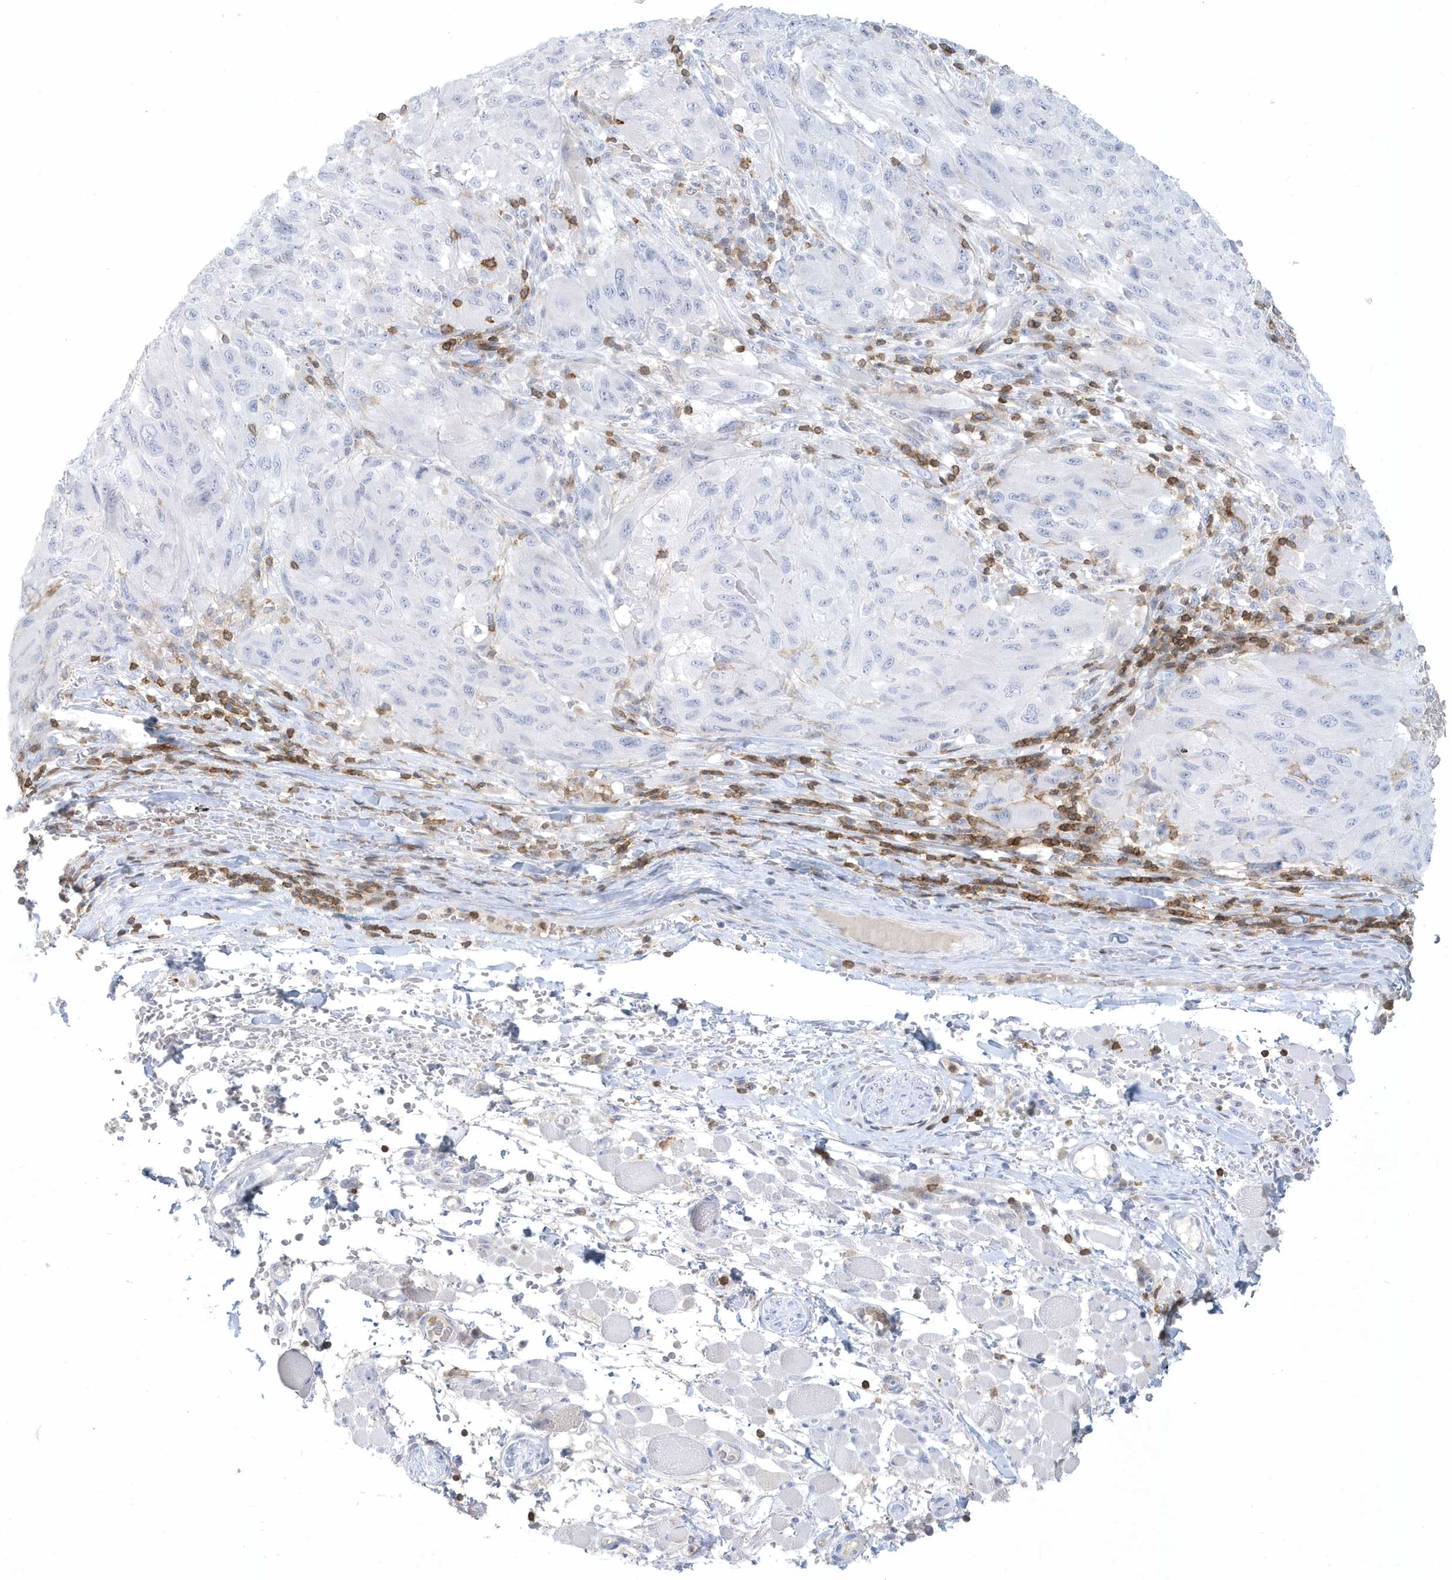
{"staining": {"intensity": "negative", "quantity": "none", "location": "none"}, "tissue": "melanoma", "cell_type": "Tumor cells", "image_type": "cancer", "snomed": [{"axis": "morphology", "description": "Malignant melanoma, NOS"}, {"axis": "topography", "description": "Skin"}], "caption": "Melanoma was stained to show a protein in brown. There is no significant positivity in tumor cells.", "gene": "PSD4", "patient": {"sex": "female", "age": 91}}